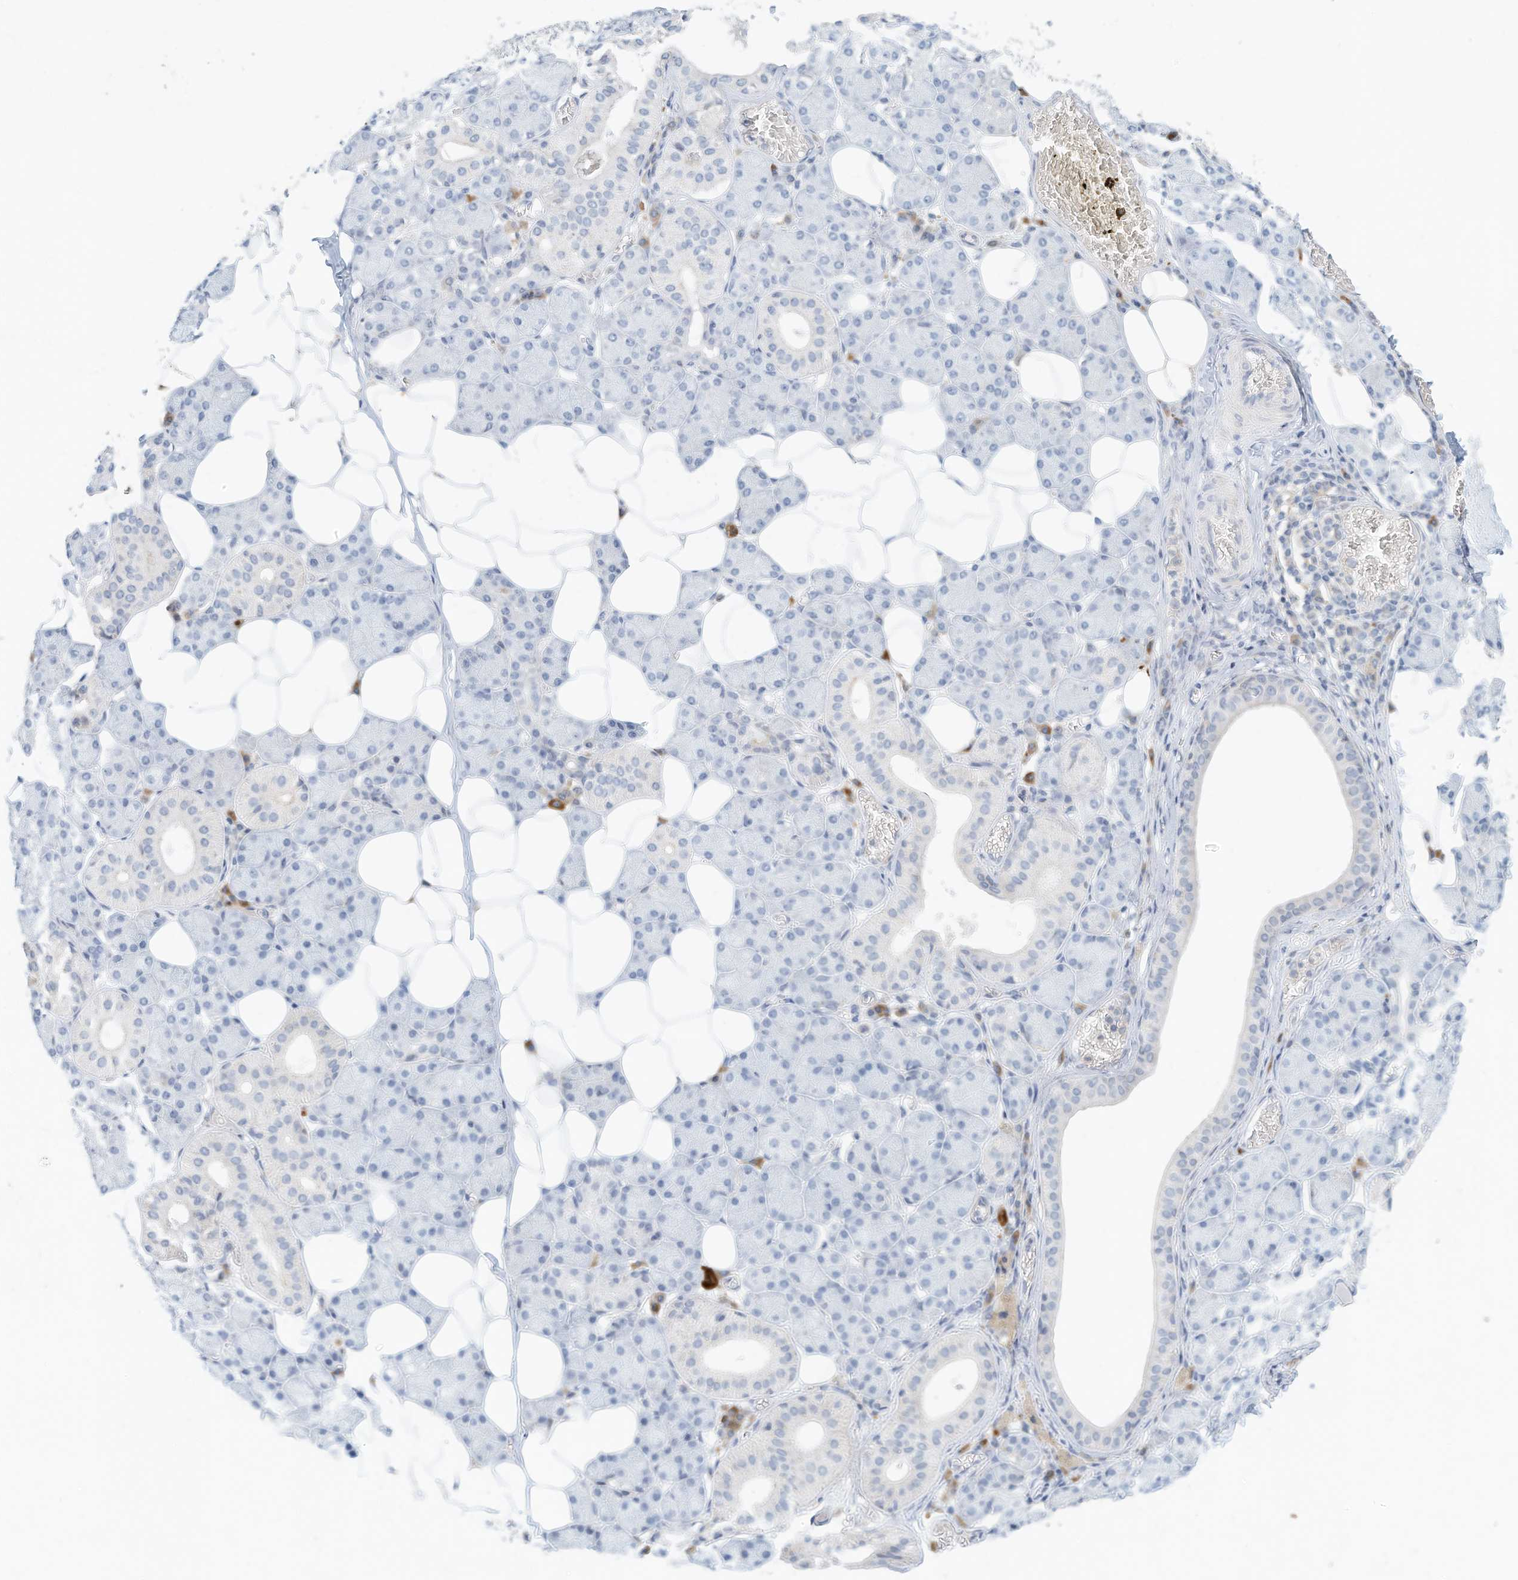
{"staining": {"intensity": "weak", "quantity": "<25%", "location": "cytoplasmic/membranous"}, "tissue": "salivary gland", "cell_type": "Glandular cells", "image_type": "normal", "snomed": [{"axis": "morphology", "description": "Normal tissue, NOS"}, {"axis": "topography", "description": "Salivary gland"}], "caption": "DAB (3,3'-diaminobenzidine) immunohistochemical staining of benign human salivary gland displays no significant positivity in glandular cells.", "gene": "MICAL1", "patient": {"sex": "female", "age": 33}}